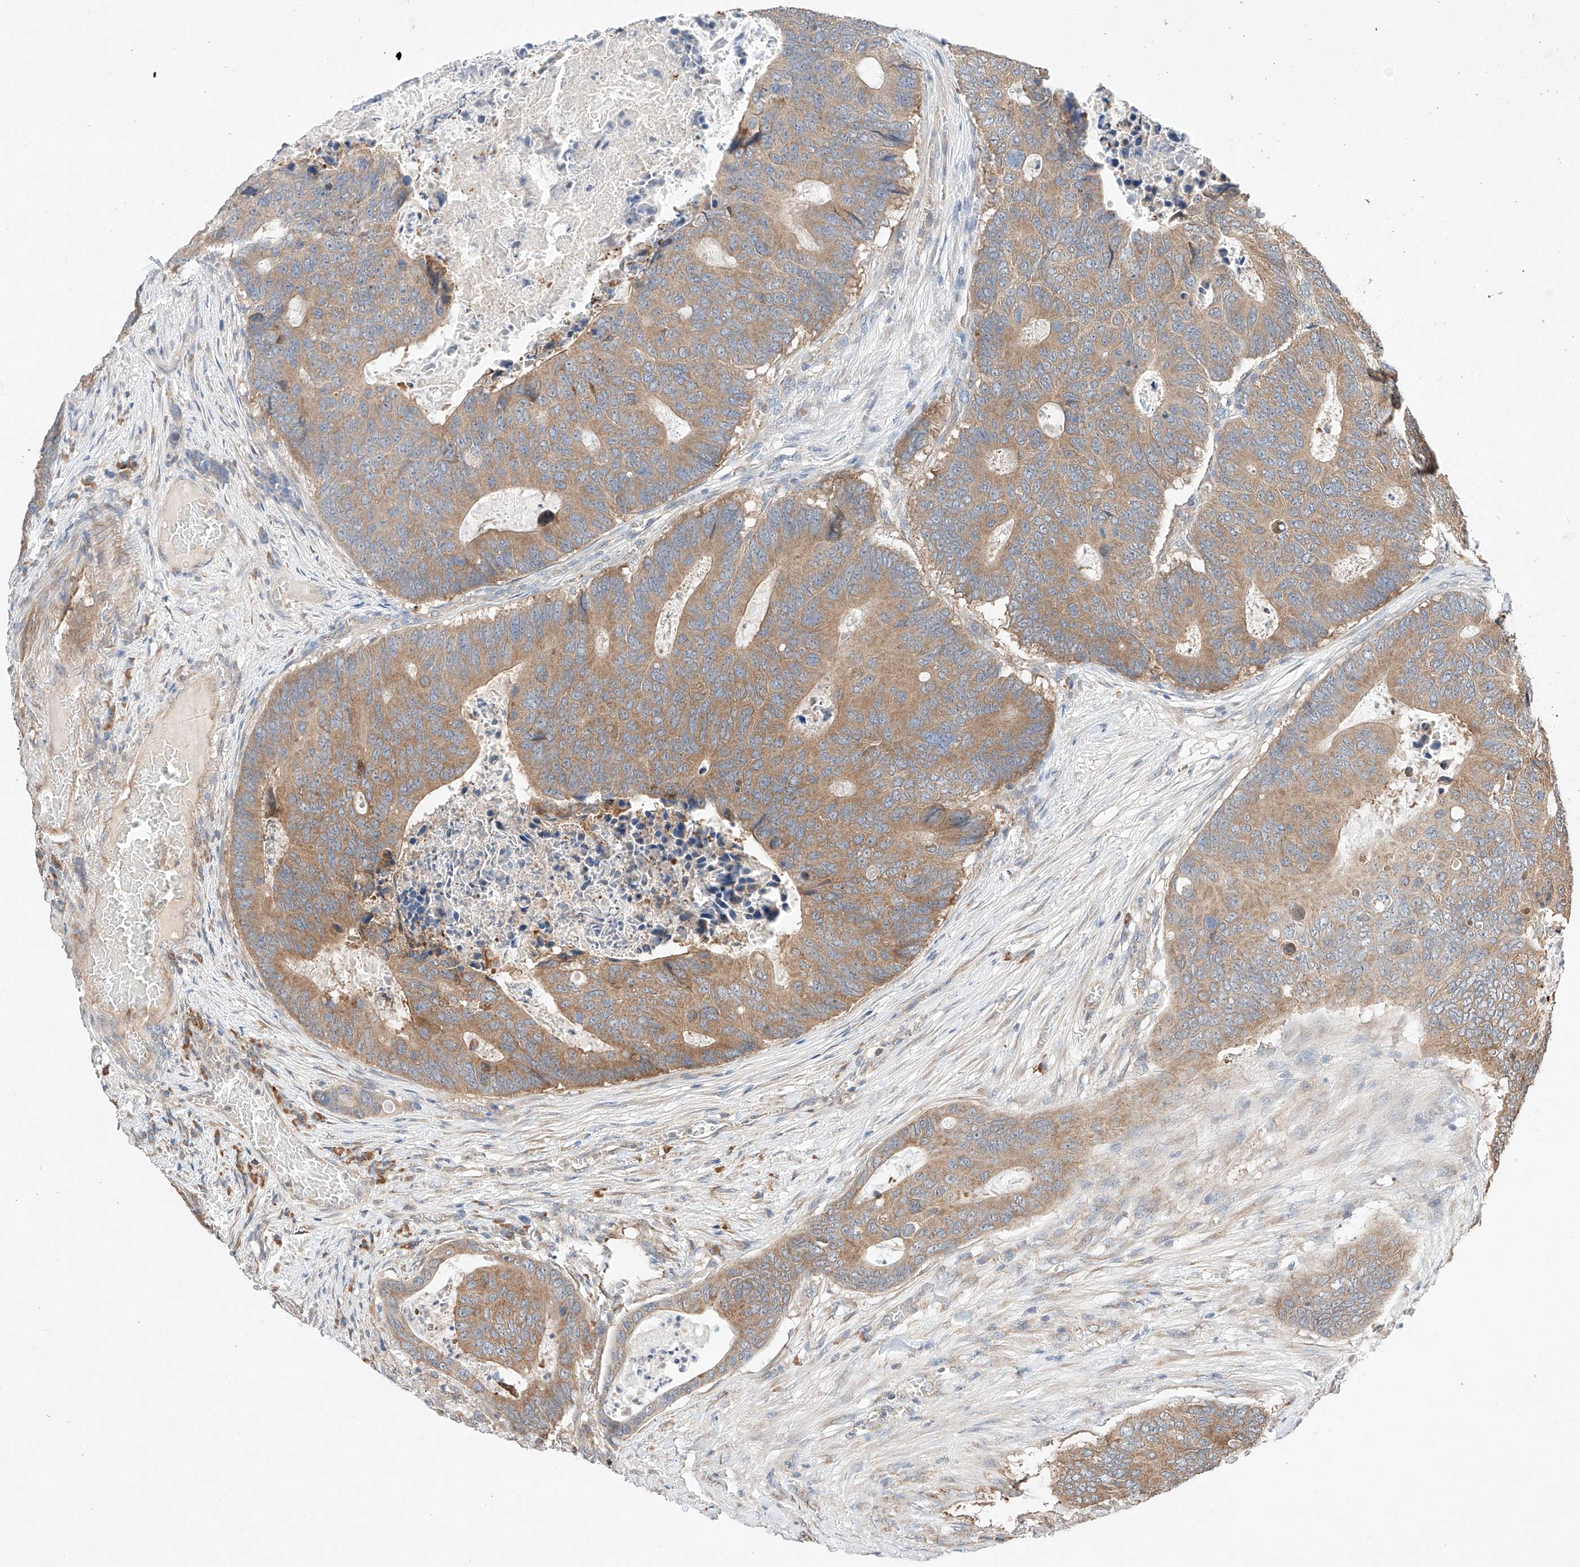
{"staining": {"intensity": "moderate", "quantity": ">75%", "location": "cytoplasmic/membranous"}, "tissue": "colorectal cancer", "cell_type": "Tumor cells", "image_type": "cancer", "snomed": [{"axis": "morphology", "description": "Adenocarcinoma, NOS"}, {"axis": "topography", "description": "Colon"}], "caption": "Protein positivity by IHC exhibits moderate cytoplasmic/membranous positivity in approximately >75% of tumor cells in colorectal adenocarcinoma. (Brightfield microscopy of DAB IHC at high magnification).", "gene": "C6orf118", "patient": {"sex": "male", "age": 87}}